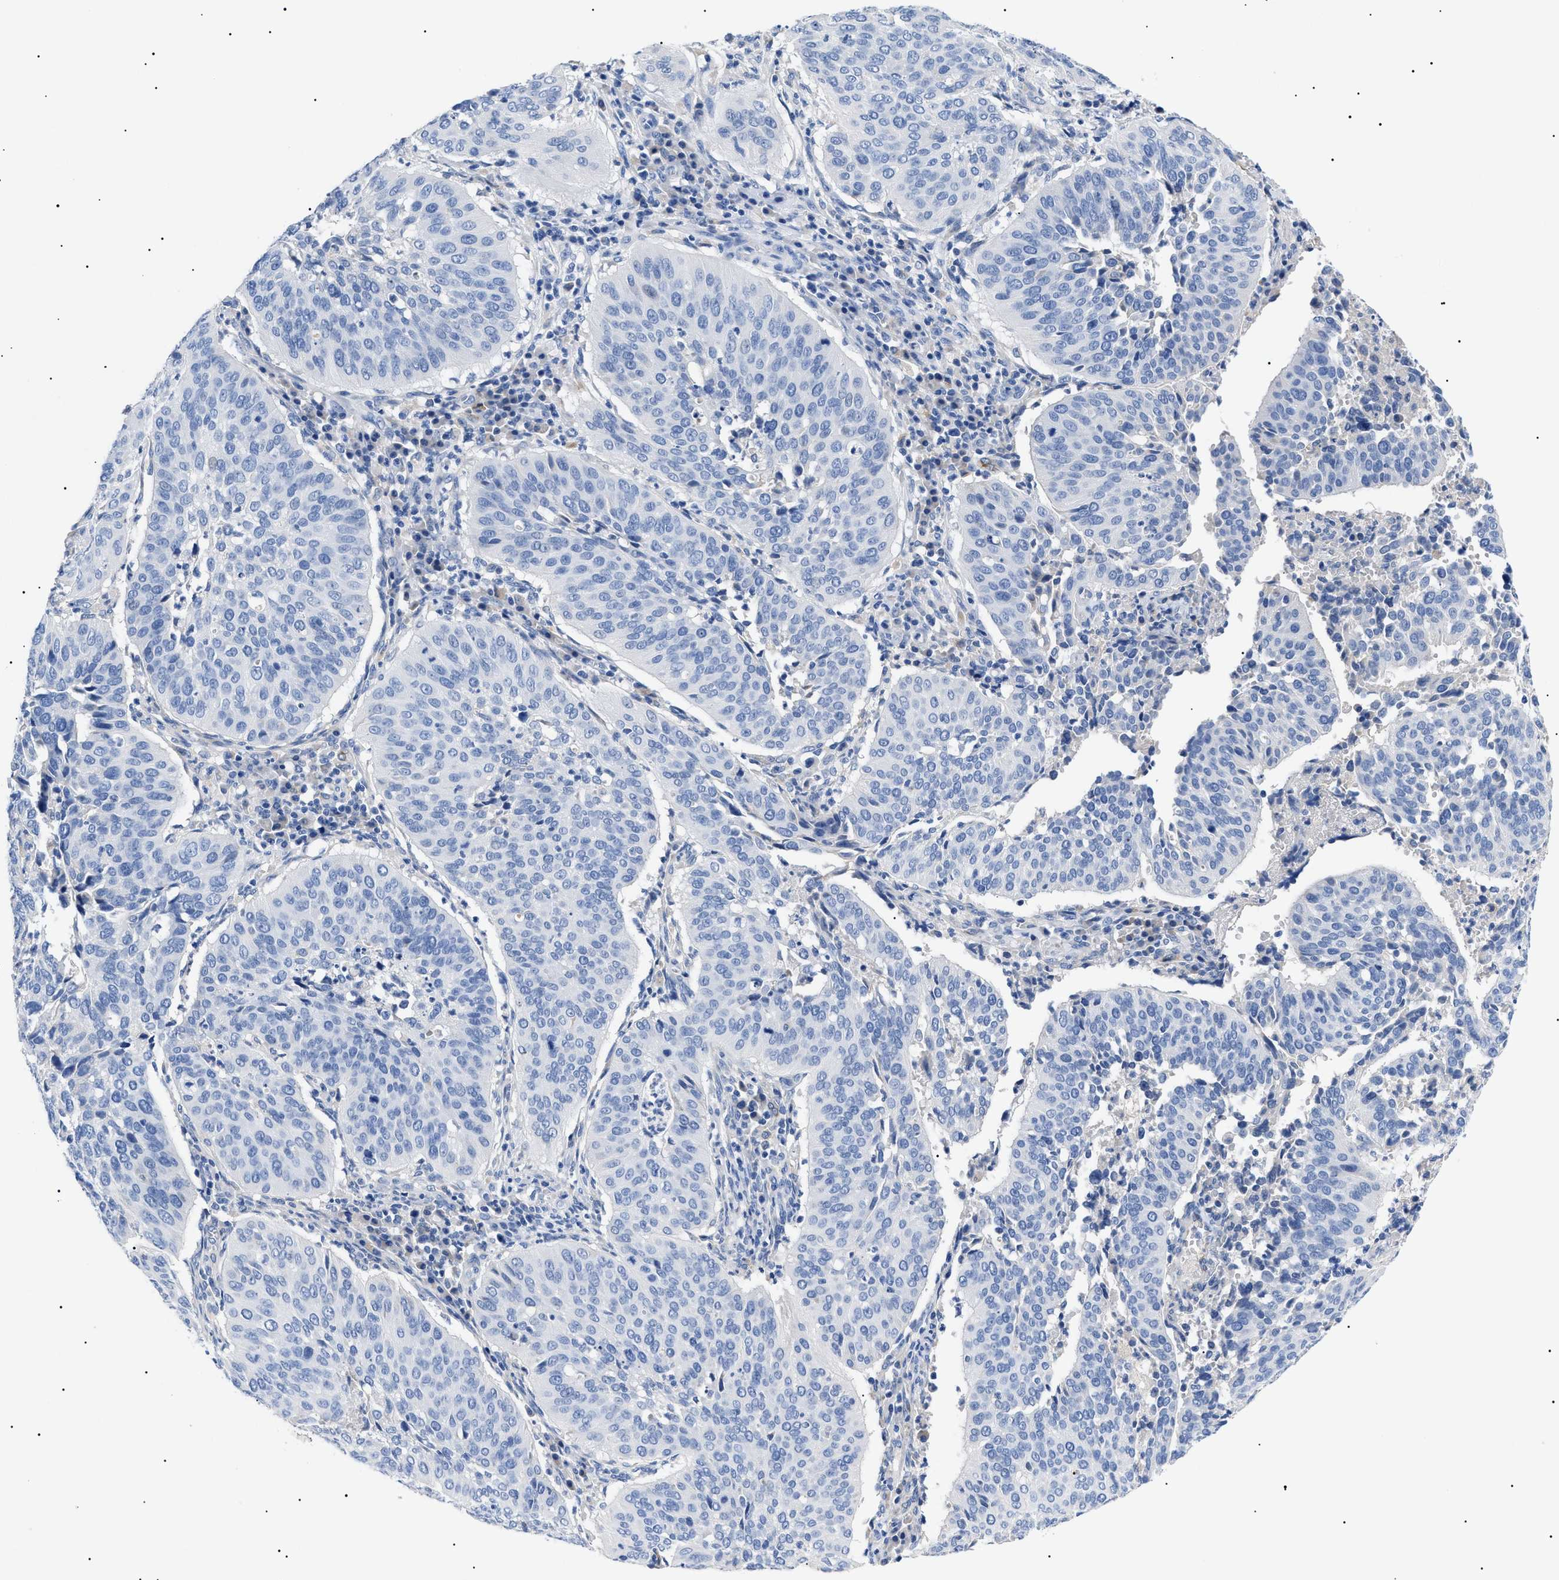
{"staining": {"intensity": "negative", "quantity": "none", "location": "none"}, "tissue": "cervical cancer", "cell_type": "Tumor cells", "image_type": "cancer", "snomed": [{"axis": "morphology", "description": "Normal tissue, NOS"}, {"axis": "morphology", "description": "Squamous cell carcinoma, NOS"}, {"axis": "topography", "description": "Cervix"}], "caption": "Immunohistochemical staining of human cervical cancer exhibits no significant expression in tumor cells.", "gene": "ACKR1", "patient": {"sex": "female", "age": 39}}